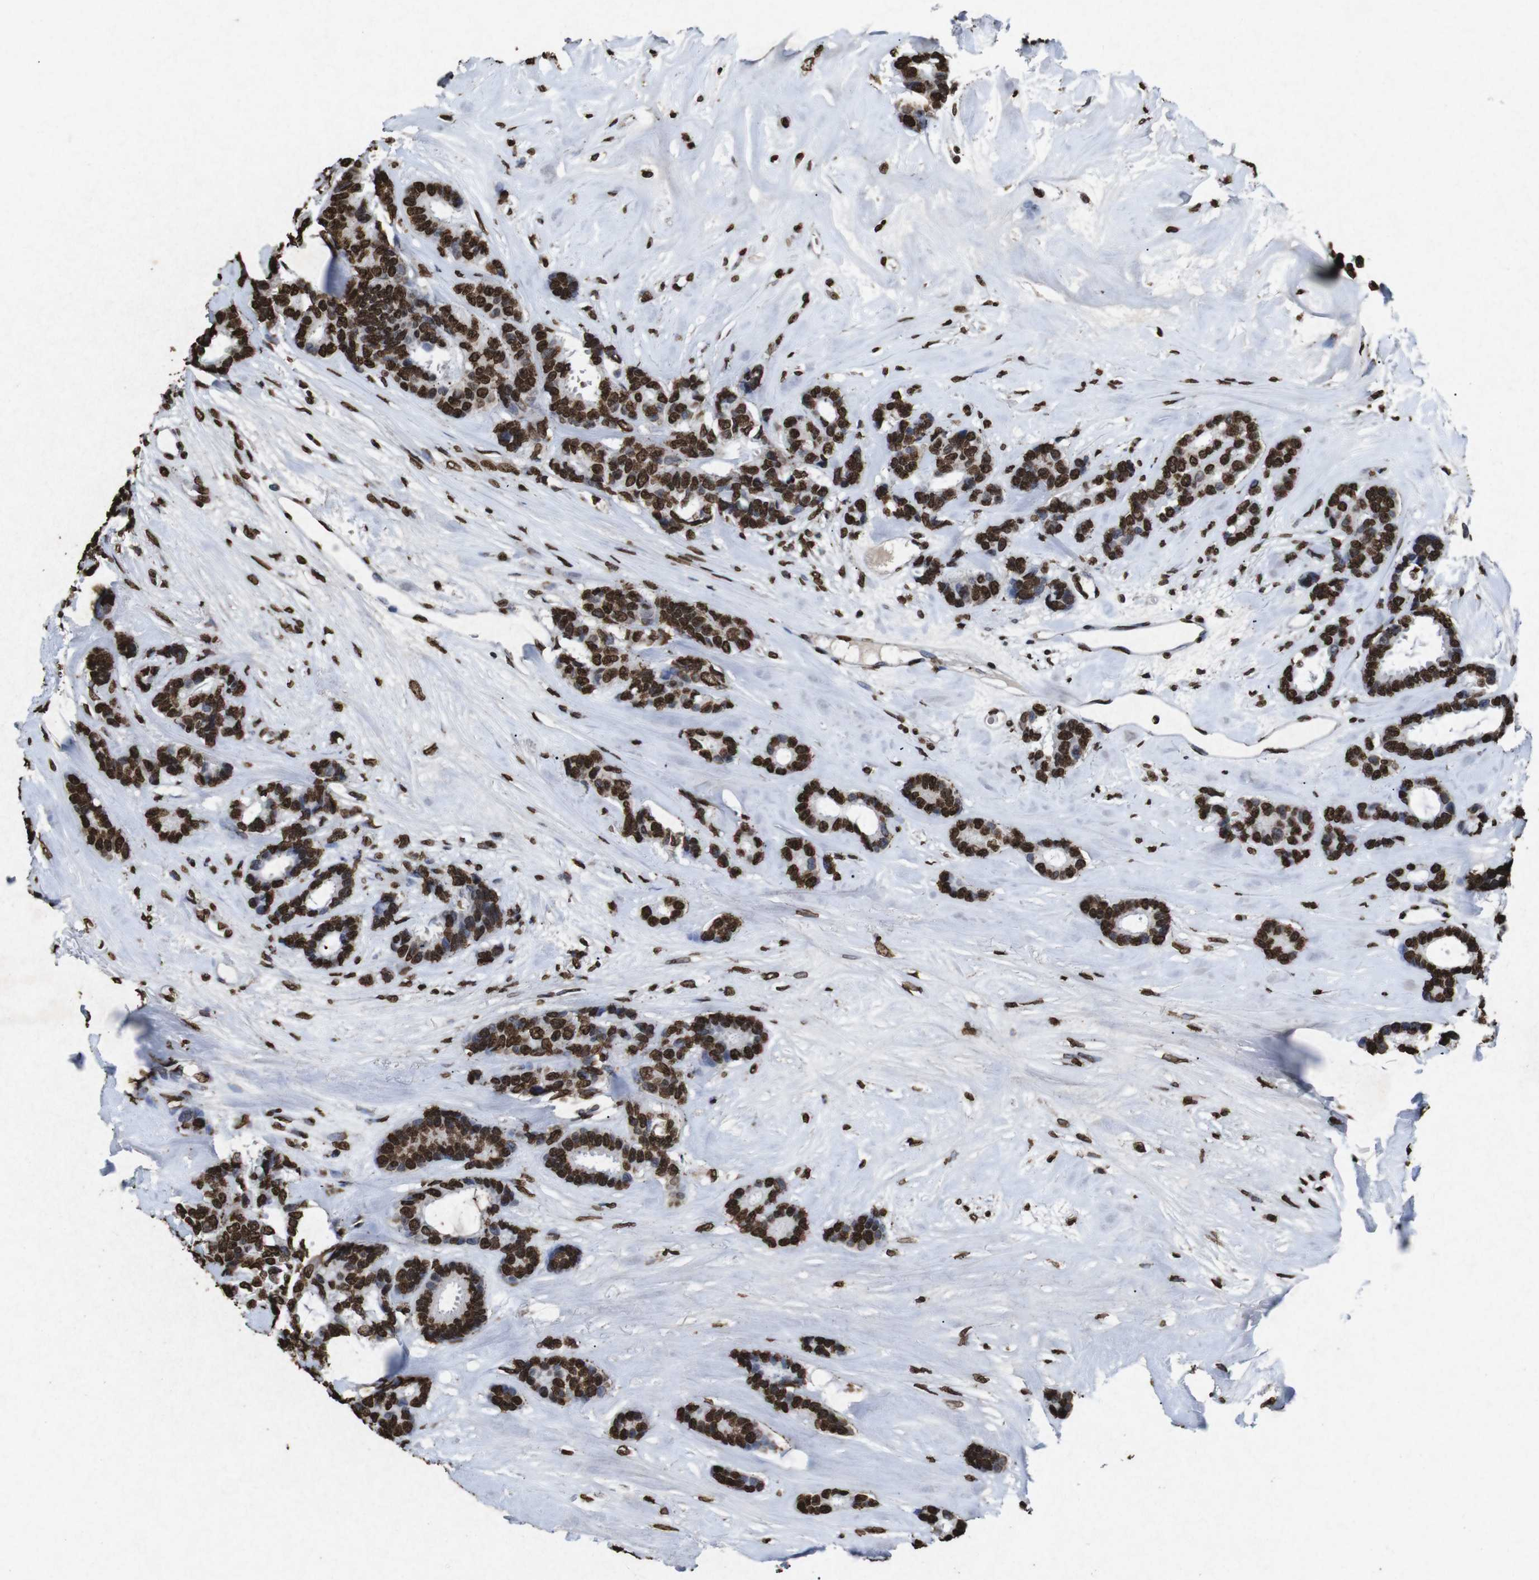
{"staining": {"intensity": "strong", "quantity": ">75%", "location": "nuclear"}, "tissue": "breast cancer", "cell_type": "Tumor cells", "image_type": "cancer", "snomed": [{"axis": "morphology", "description": "Duct carcinoma"}, {"axis": "topography", "description": "Breast"}], "caption": "Infiltrating ductal carcinoma (breast) was stained to show a protein in brown. There is high levels of strong nuclear expression in about >75% of tumor cells. Ihc stains the protein in brown and the nuclei are stained blue.", "gene": "MDM2", "patient": {"sex": "female", "age": 87}}